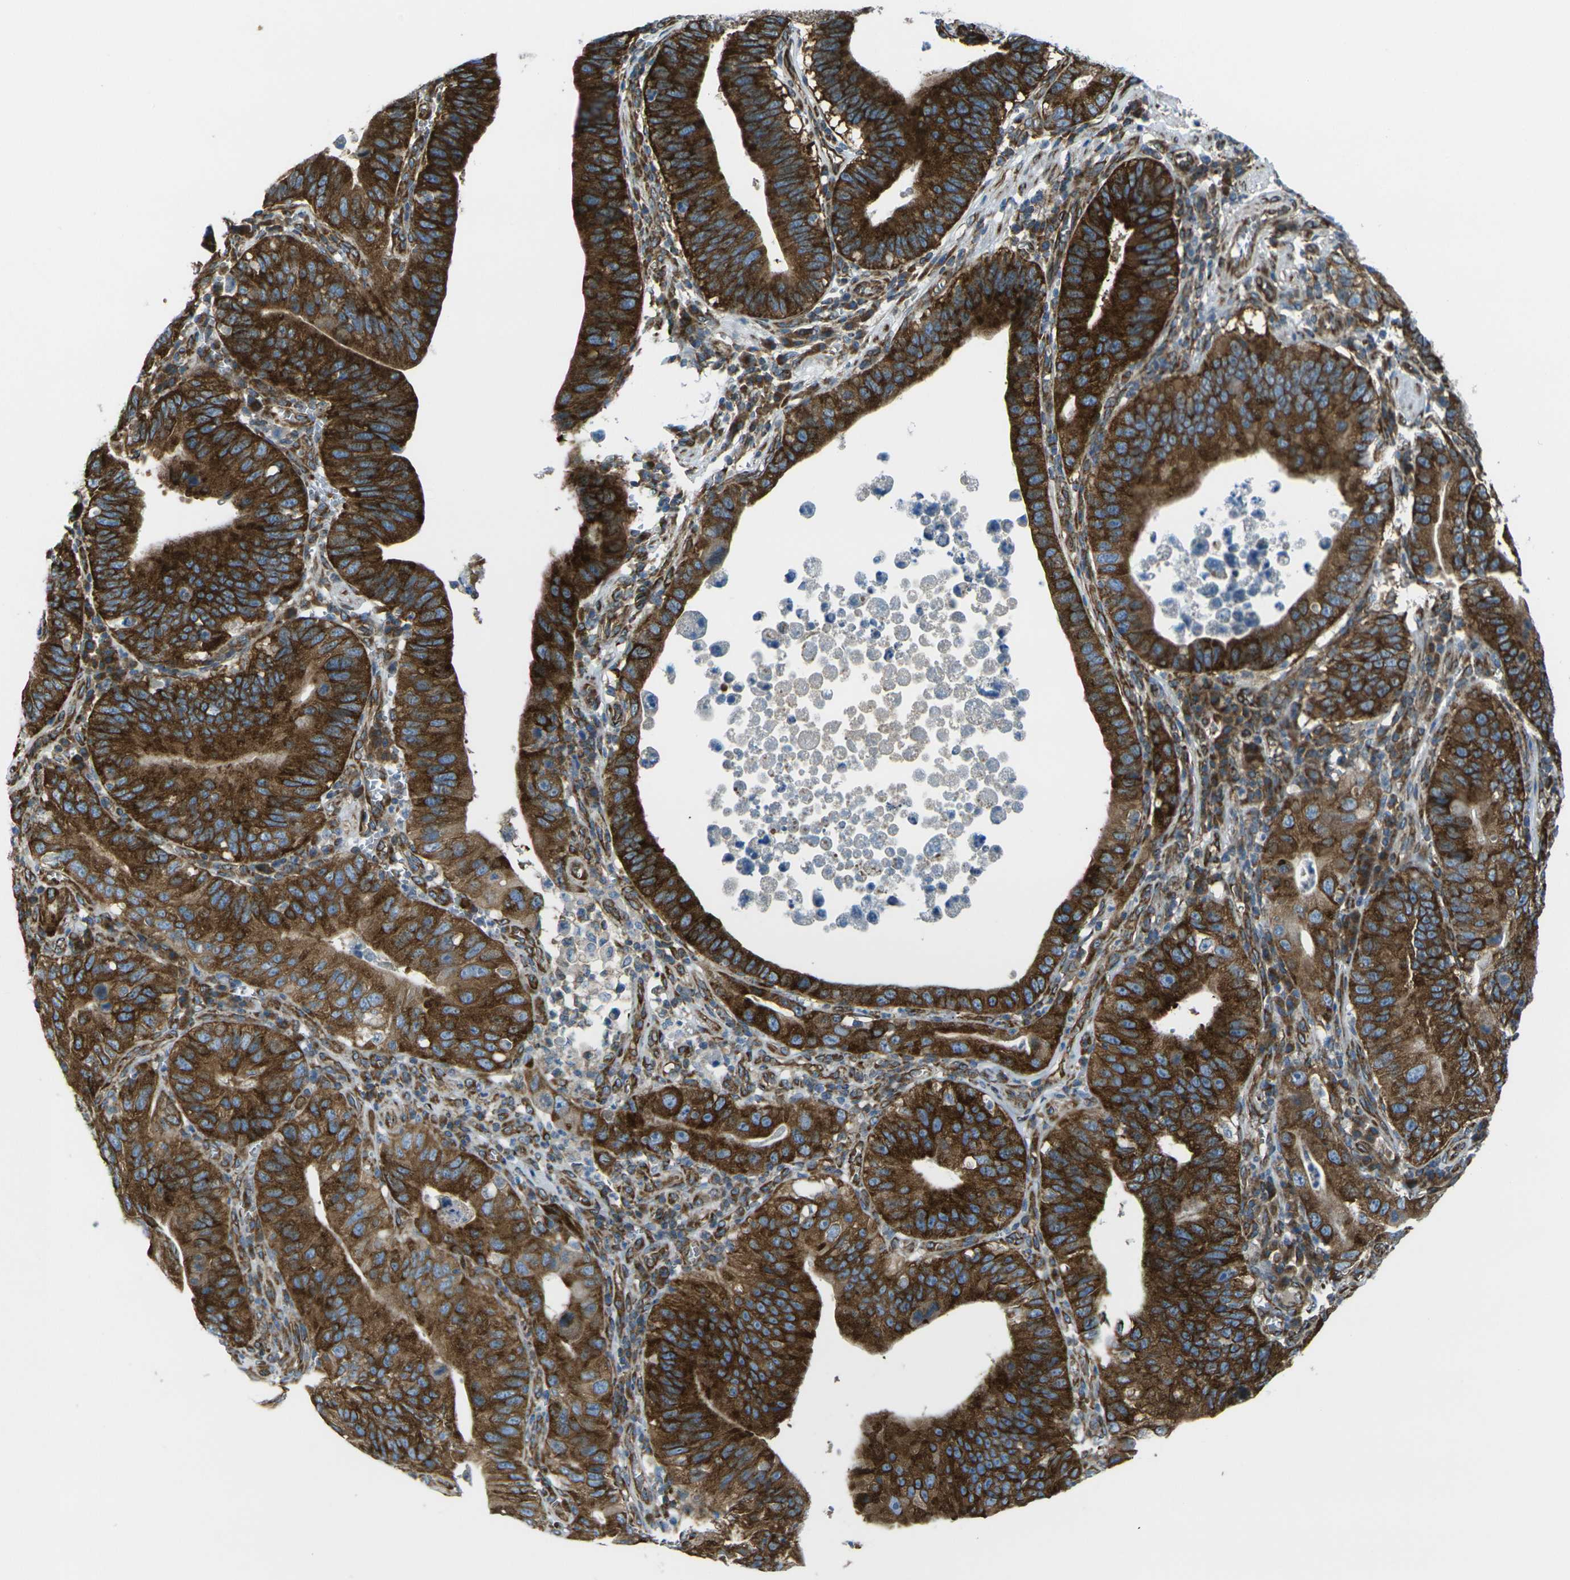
{"staining": {"intensity": "strong", "quantity": ">75%", "location": "cytoplasmic/membranous"}, "tissue": "stomach cancer", "cell_type": "Tumor cells", "image_type": "cancer", "snomed": [{"axis": "morphology", "description": "Adenocarcinoma, NOS"}, {"axis": "topography", "description": "Stomach"}, {"axis": "topography", "description": "Gastric cardia"}], "caption": "Human stomach cancer stained for a protein (brown) exhibits strong cytoplasmic/membranous positive positivity in about >75% of tumor cells.", "gene": "CELSR2", "patient": {"sex": "male", "age": 59}}